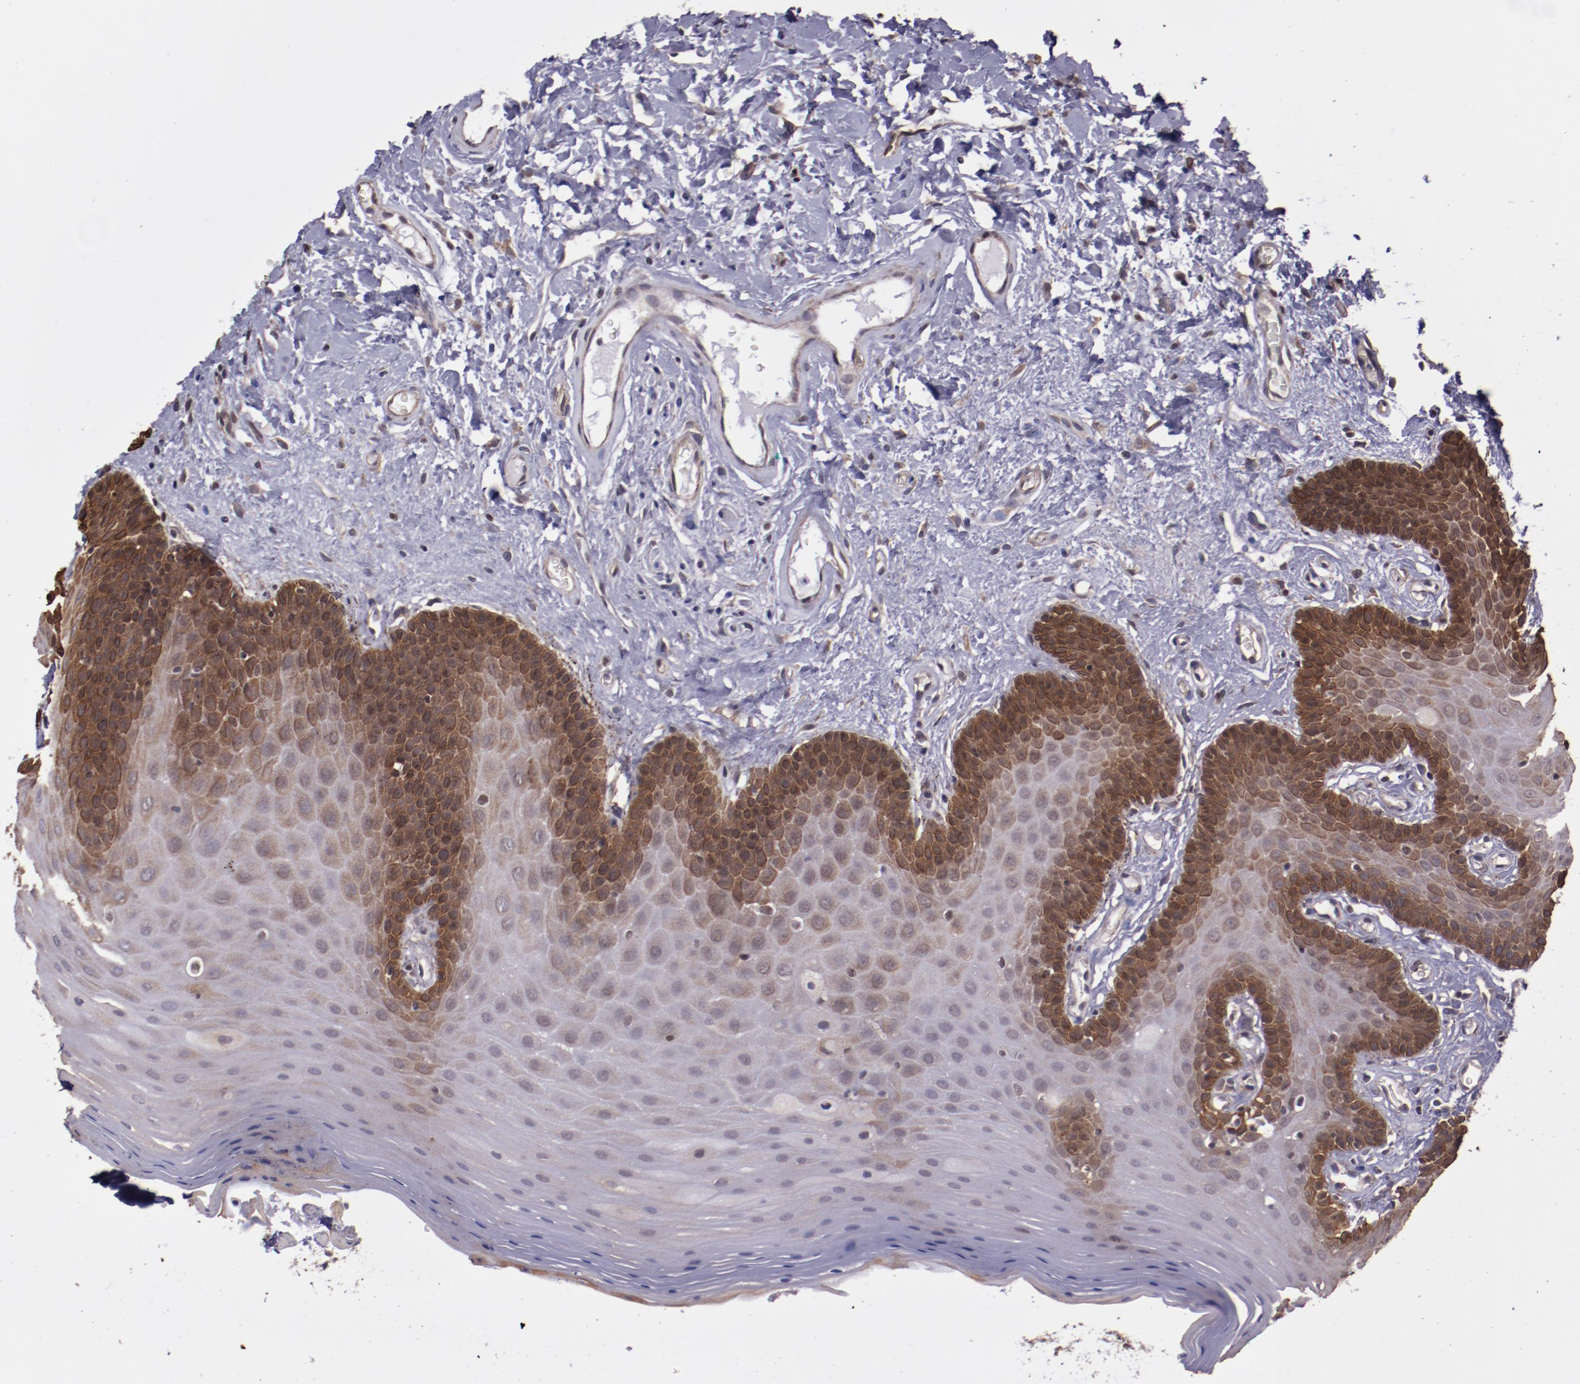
{"staining": {"intensity": "moderate", "quantity": "25%-75%", "location": "cytoplasmic/membranous"}, "tissue": "oral mucosa", "cell_type": "Squamous epithelial cells", "image_type": "normal", "snomed": [{"axis": "morphology", "description": "Normal tissue, NOS"}, {"axis": "morphology", "description": "Squamous cell carcinoma, NOS"}, {"axis": "topography", "description": "Skeletal muscle"}, {"axis": "topography", "description": "Oral tissue"}, {"axis": "topography", "description": "Head-Neck"}], "caption": "High-power microscopy captured an IHC histopathology image of unremarkable oral mucosa, revealing moderate cytoplasmic/membranous staining in about 25%-75% of squamous epithelial cells. (brown staining indicates protein expression, while blue staining denotes nuclei).", "gene": "ELF1", "patient": {"sex": "male", "age": 71}}